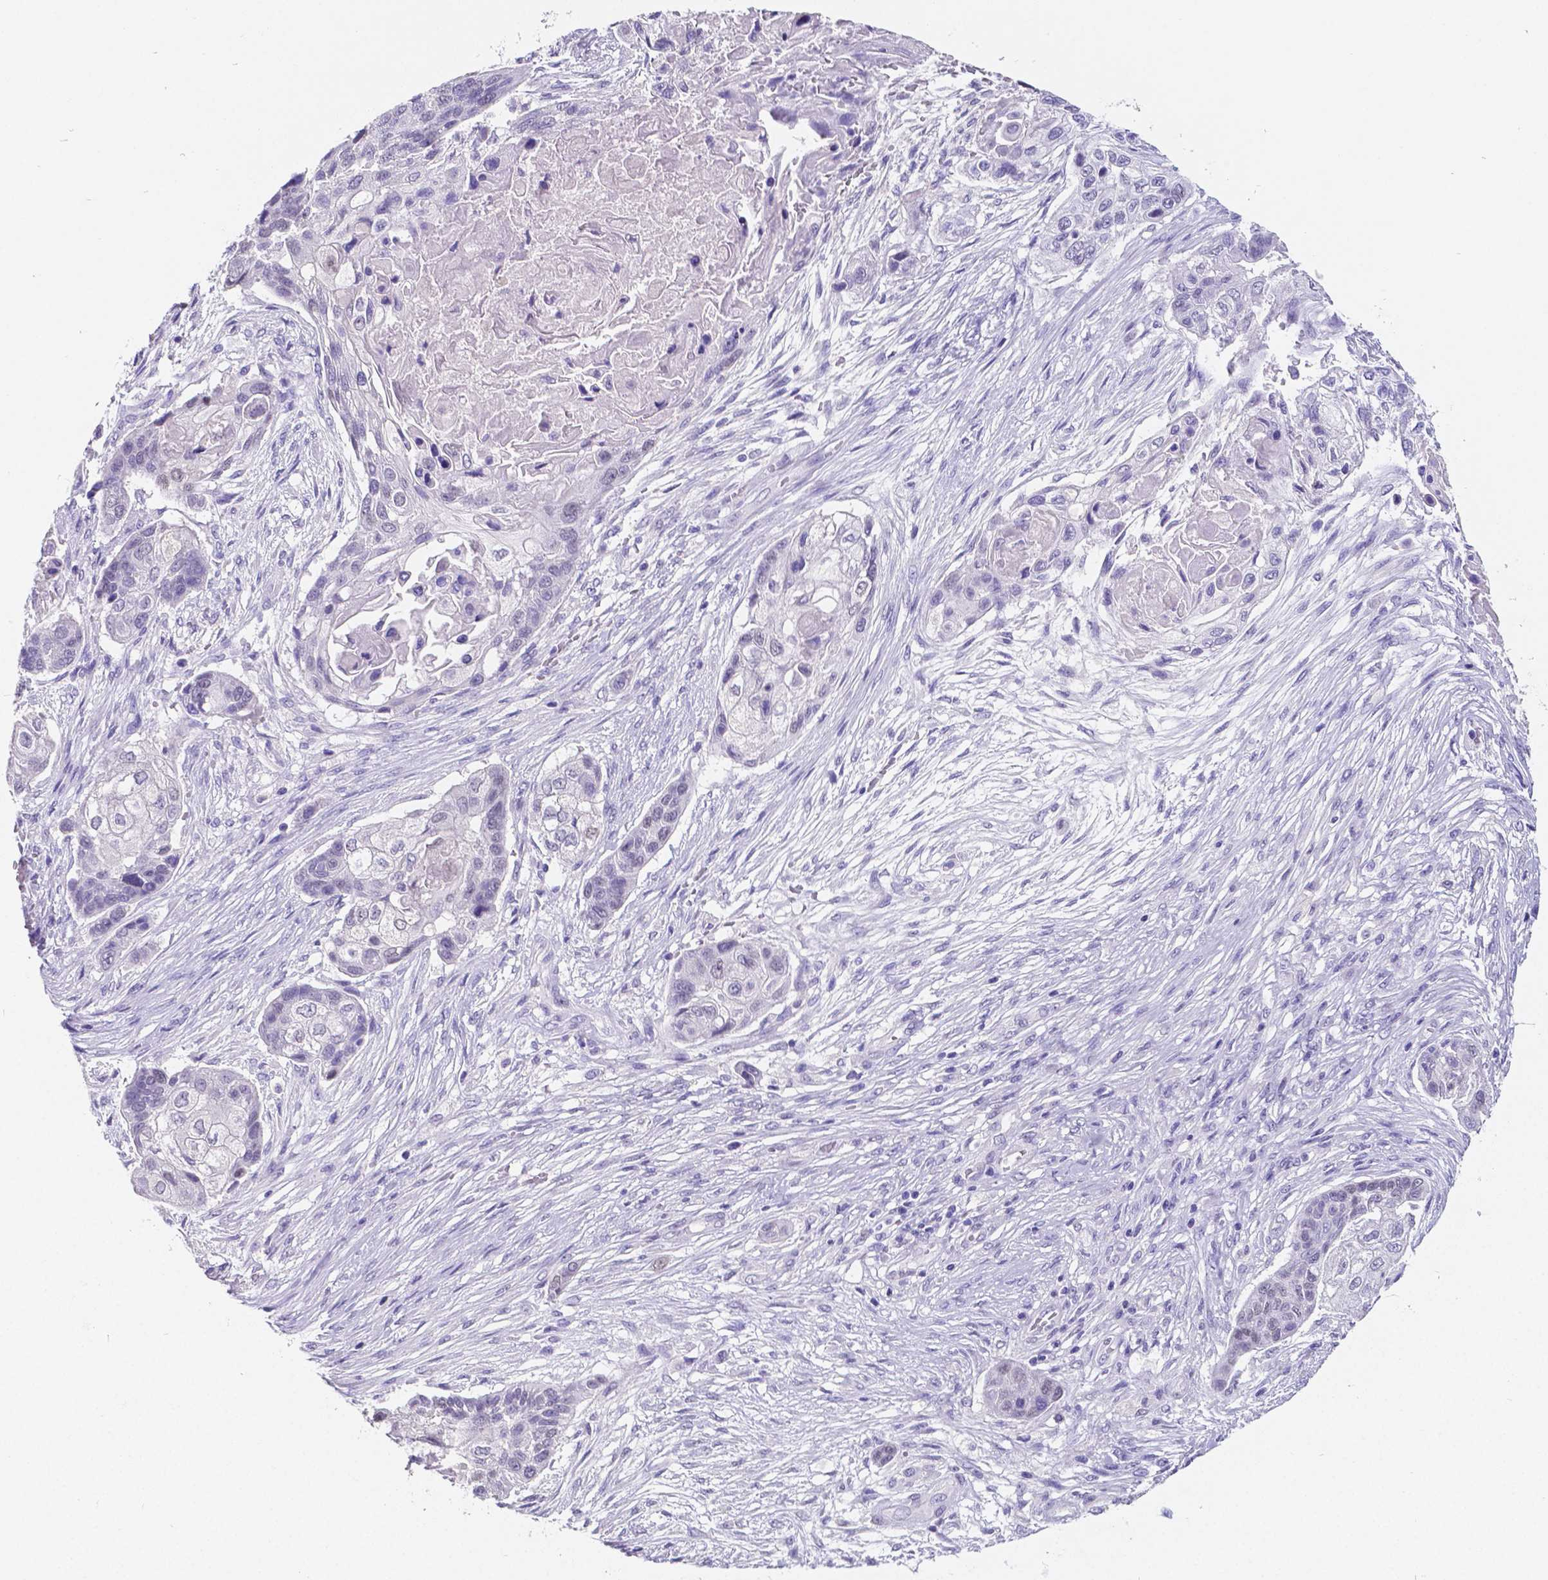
{"staining": {"intensity": "negative", "quantity": "none", "location": "none"}, "tissue": "lung cancer", "cell_type": "Tumor cells", "image_type": "cancer", "snomed": [{"axis": "morphology", "description": "Squamous cell carcinoma, NOS"}, {"axis": "topography", "description": "Lung"}], "caption": "Histopathology image shows no significant protein positivity in tumor cells of squamous cell carcinoma (lung). Nuclei are stained in blue.", "gene": "SATB2", "patient": {"sex": "male", "age": 69}}